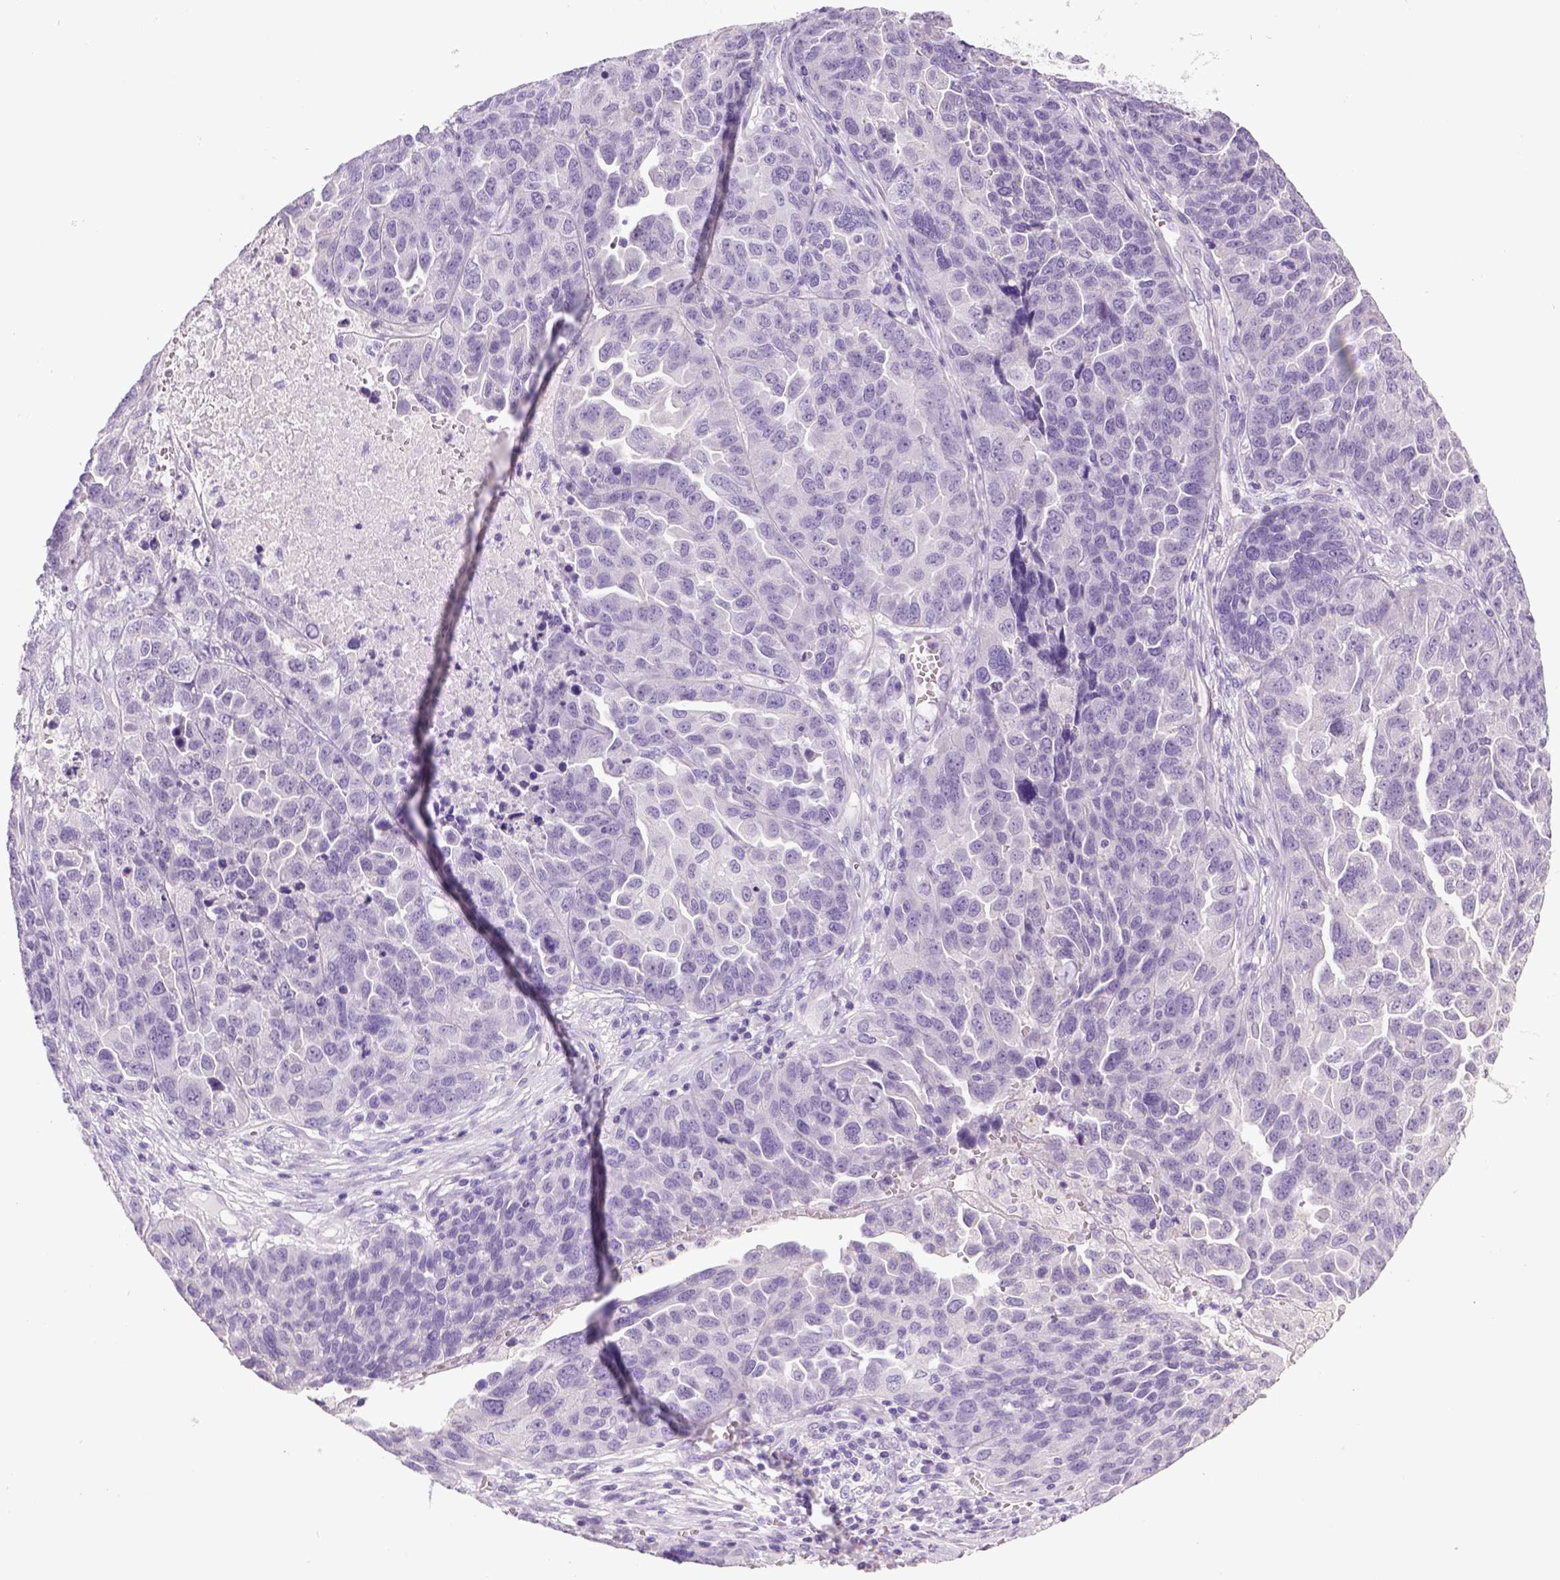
{"staining": {"intensity": "negative", "quantity": "none", "location": "none"}, "tissue": "ovarian cancer", "cell_type": "Tumor cells", "image_type": "cancer", "snomed": [{"axis": "morphology", "description": "Cystadenocarcinoma, serous, NOS"}, {"axis": "topography", "description": "Ovary"}], "caption": "Tumor cells show no significant protein expression in ovarian cancer.", "gene": "KRT71", "patient": {"sex": "female", "age": 87}}